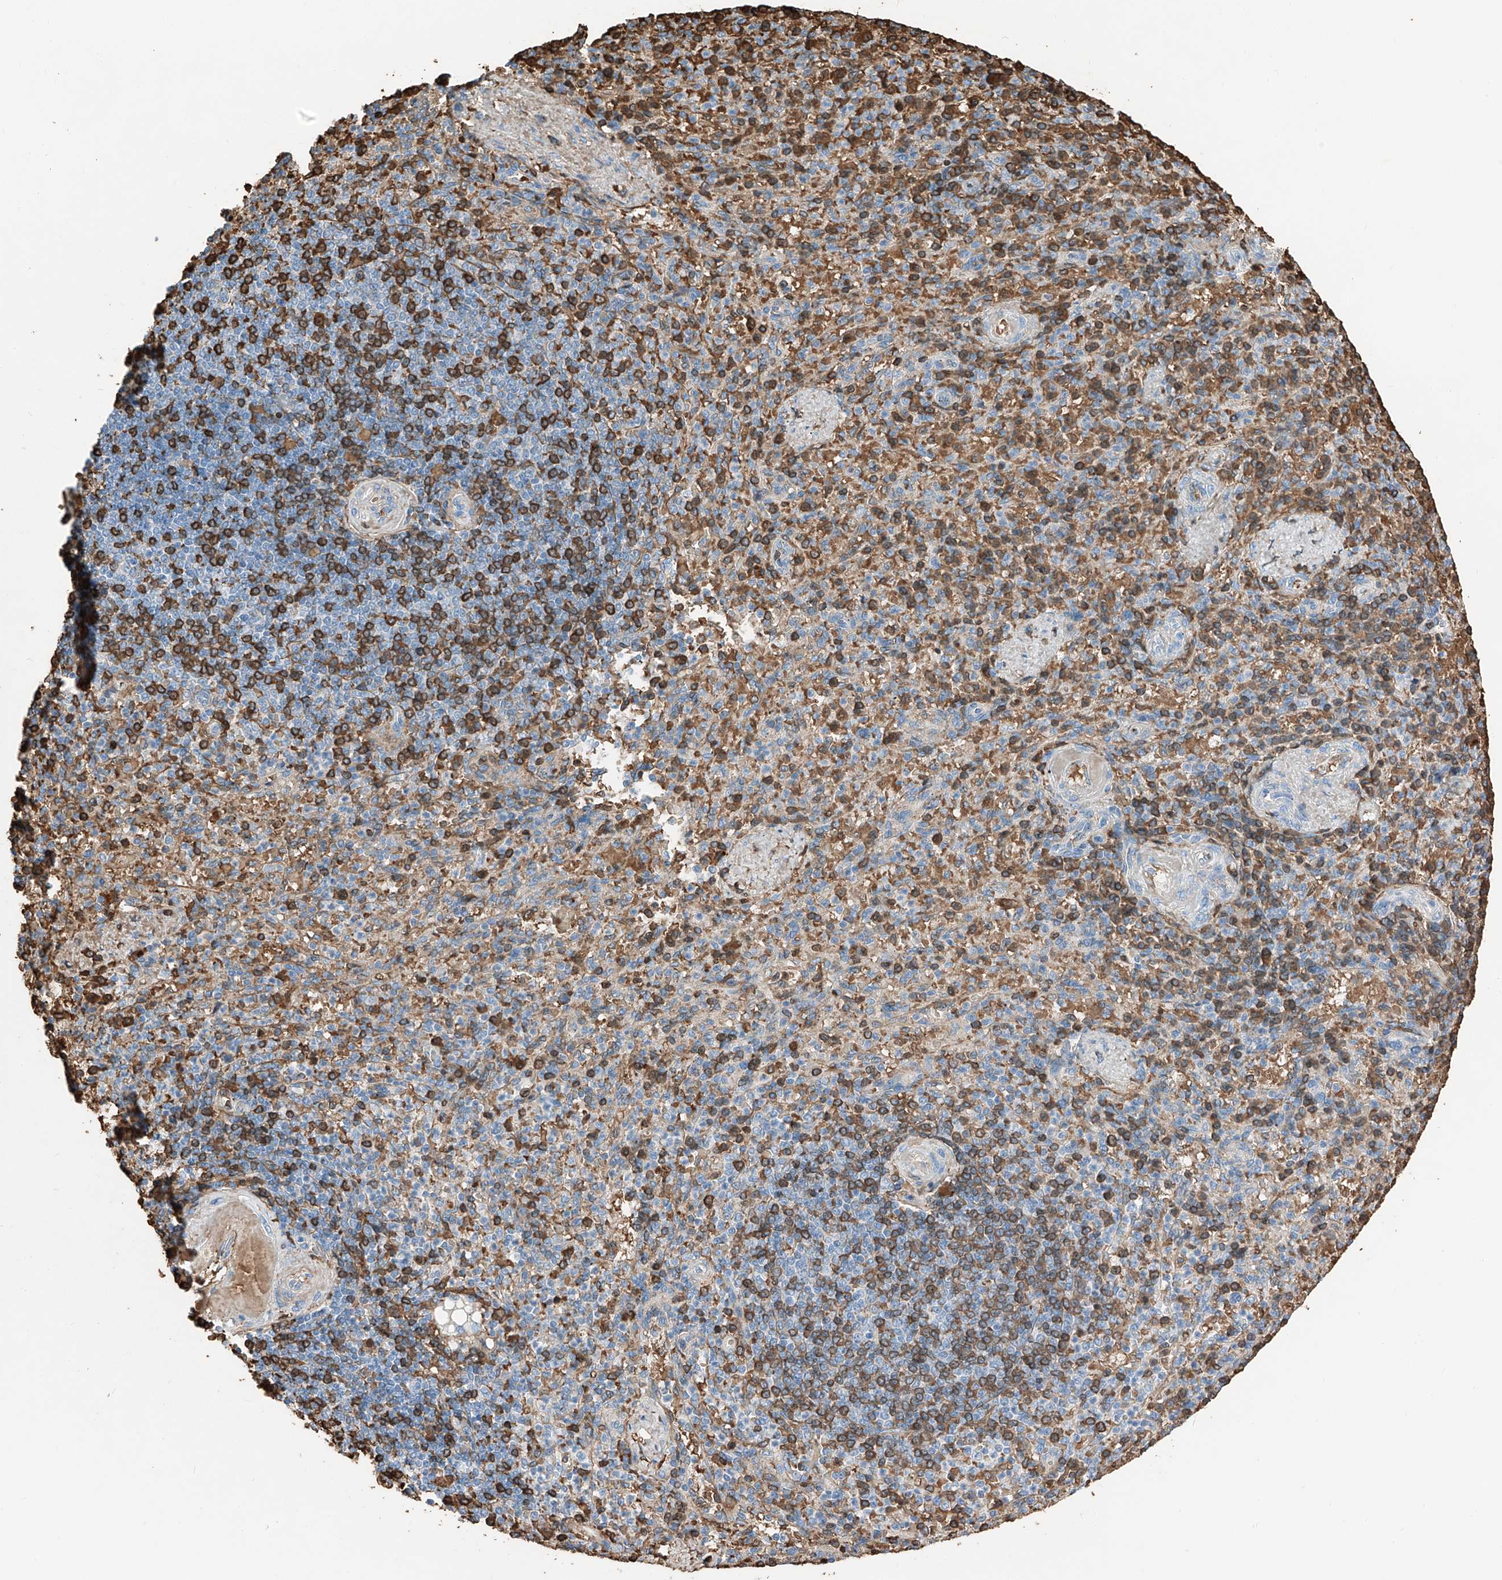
{"staining": {"intensity": "weak", "quantity": "25%-75%", "location": "cytoplasmic/membranous"}, "tissue": "spleen", "cell_type": "Cells in red pulp", "image_type": "normal", "snomed": [{"axis": "morphology", "description": "Normal tissue, NOS"}, {"axis": "topography", "description": "Spleen"}], "caption": "Immunohistochemical staining of unremarkable human spleen reveals low levels of weak cytoplasmic/membranous positivity in approximately 25%-75% of cells in red pulp.", "gene": "PRSS23", "patient": {"sex": "female", "age": 74}}